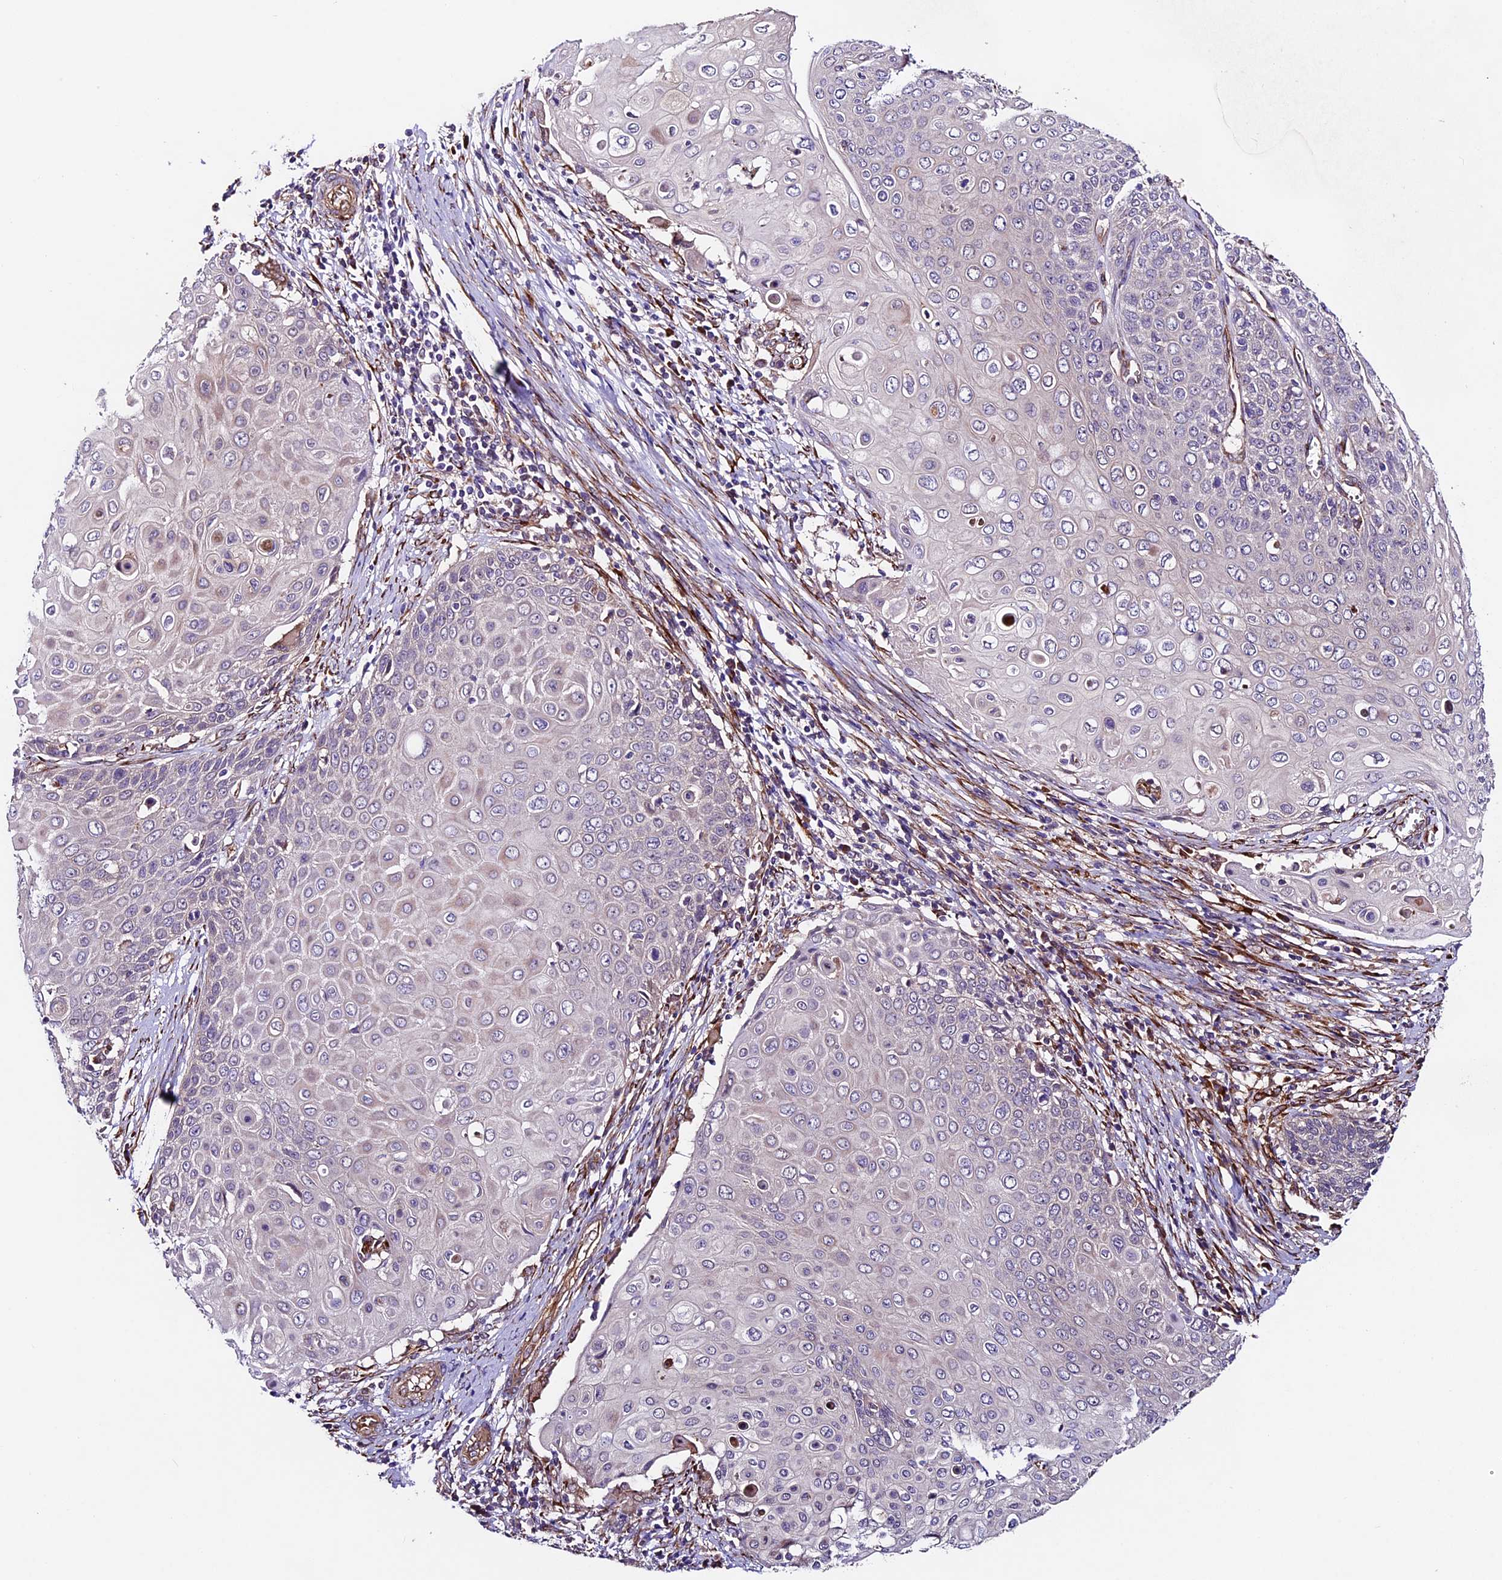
{"staining": {"intensity": "negative", "quantity": "none", "location": "none"}, "tissue": "cervical cancer", "cell_type": "Tumor cells", "image_type": "cancer", "snomed": [{"axis": "morphology", "description": "Squamous cell carcinoma, NOS"}, {"axis": "topography", "description": "Cervix"}], "caption": "There is no significant positivity in tumor cells of cervical cancer.", "gene": "LSM7", "patient": {"sex": "female", "age": 39}}